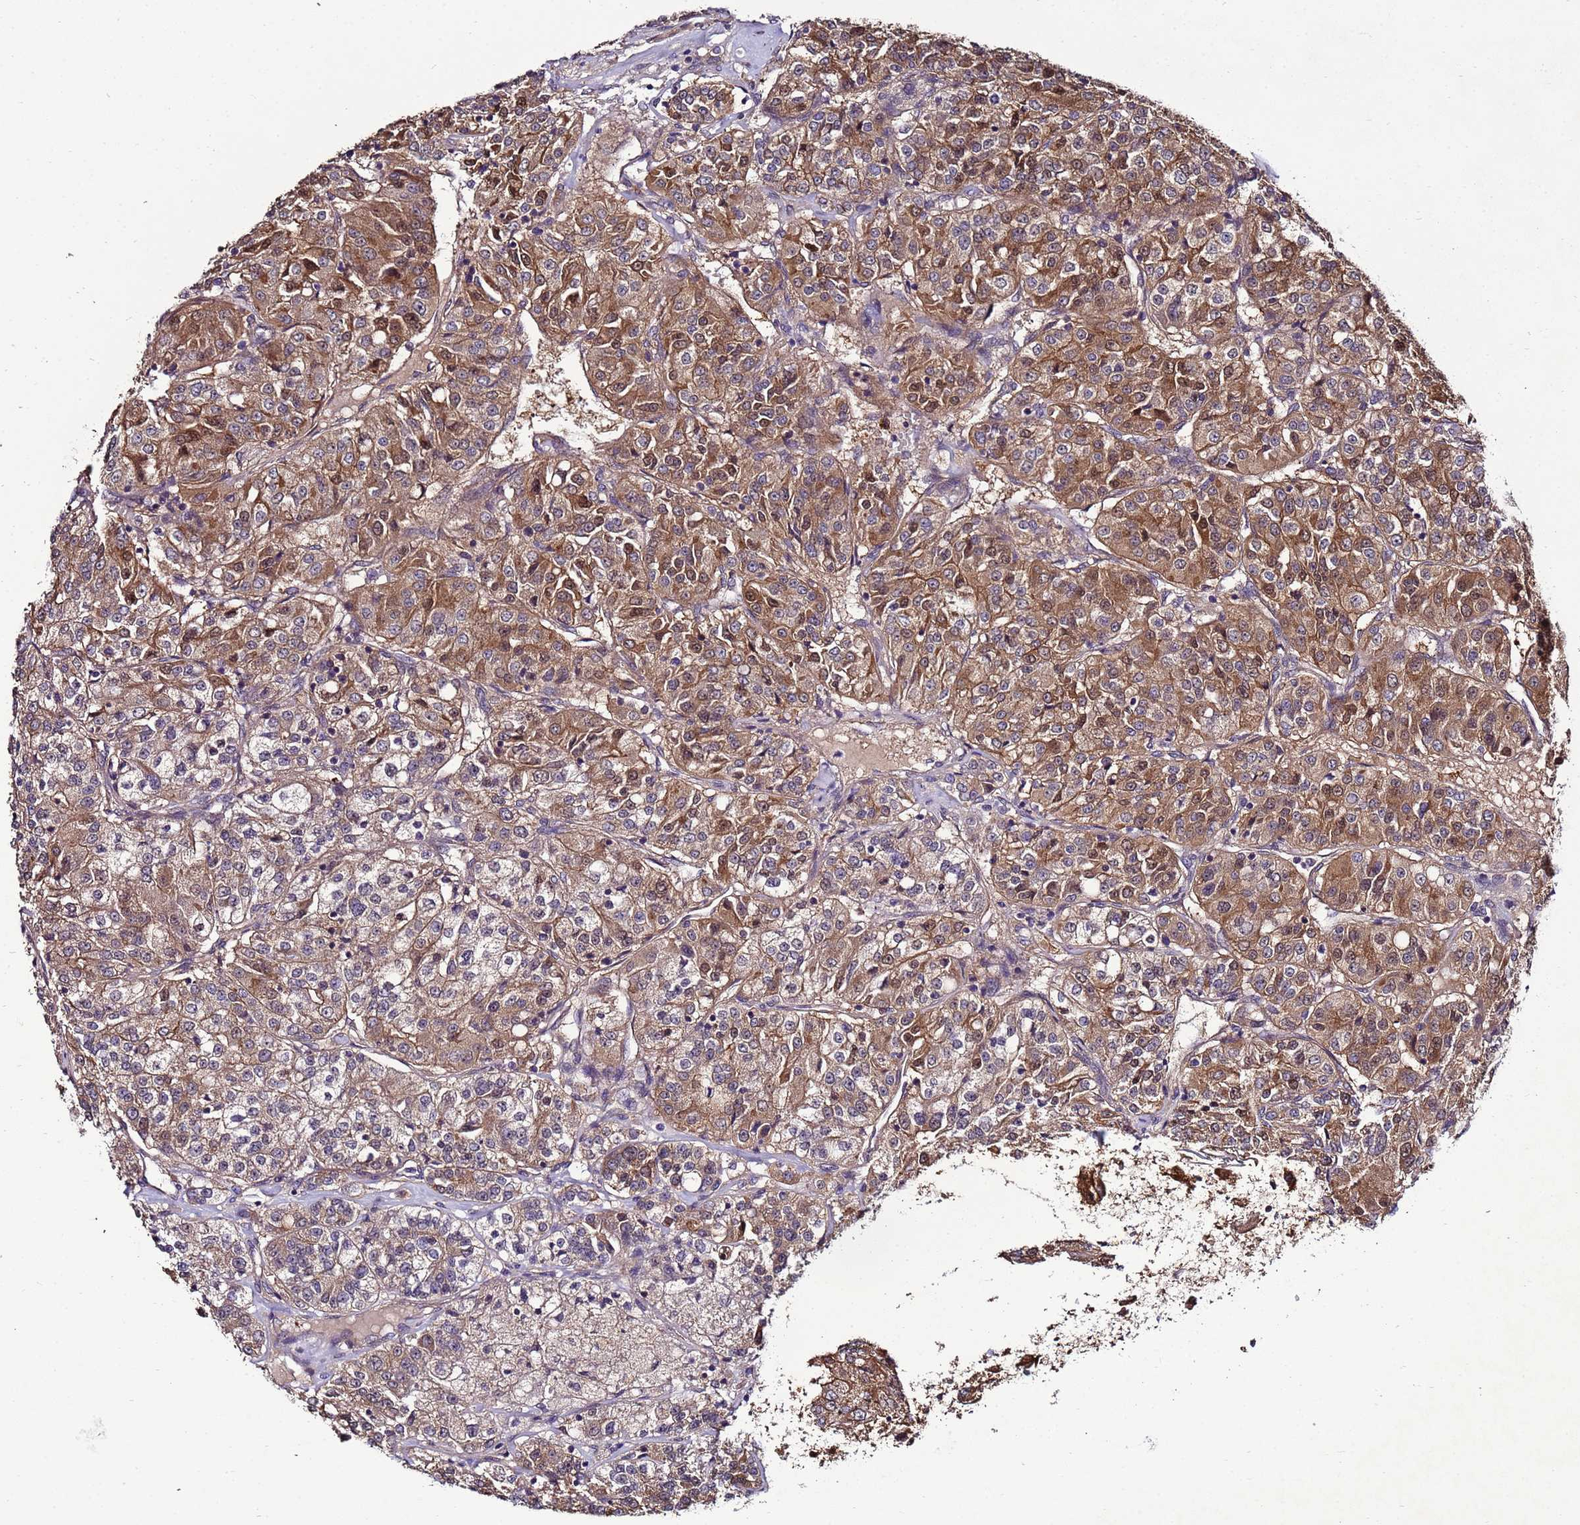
{"staining": {"intensity": "moderate", "quantity": ">75%", "location": "cytoplasmic/membranous"}, "tissue": "renal cancer", "cell_type": "Tumor cells", "image_type": "cancer", "snomed": [{"axis": "morphology", "description": "Adenocarcinoma, NOS"}, {"axis": "topography", "description": "Kidney"}], "caption": "Renal cancer stained for a protein (brown) displays moderate cytoplasmic/membranous positive staining in about >75% of tumor cells.", "gene": "NAXE", "patient": {"sex": "female", "age": 63}}